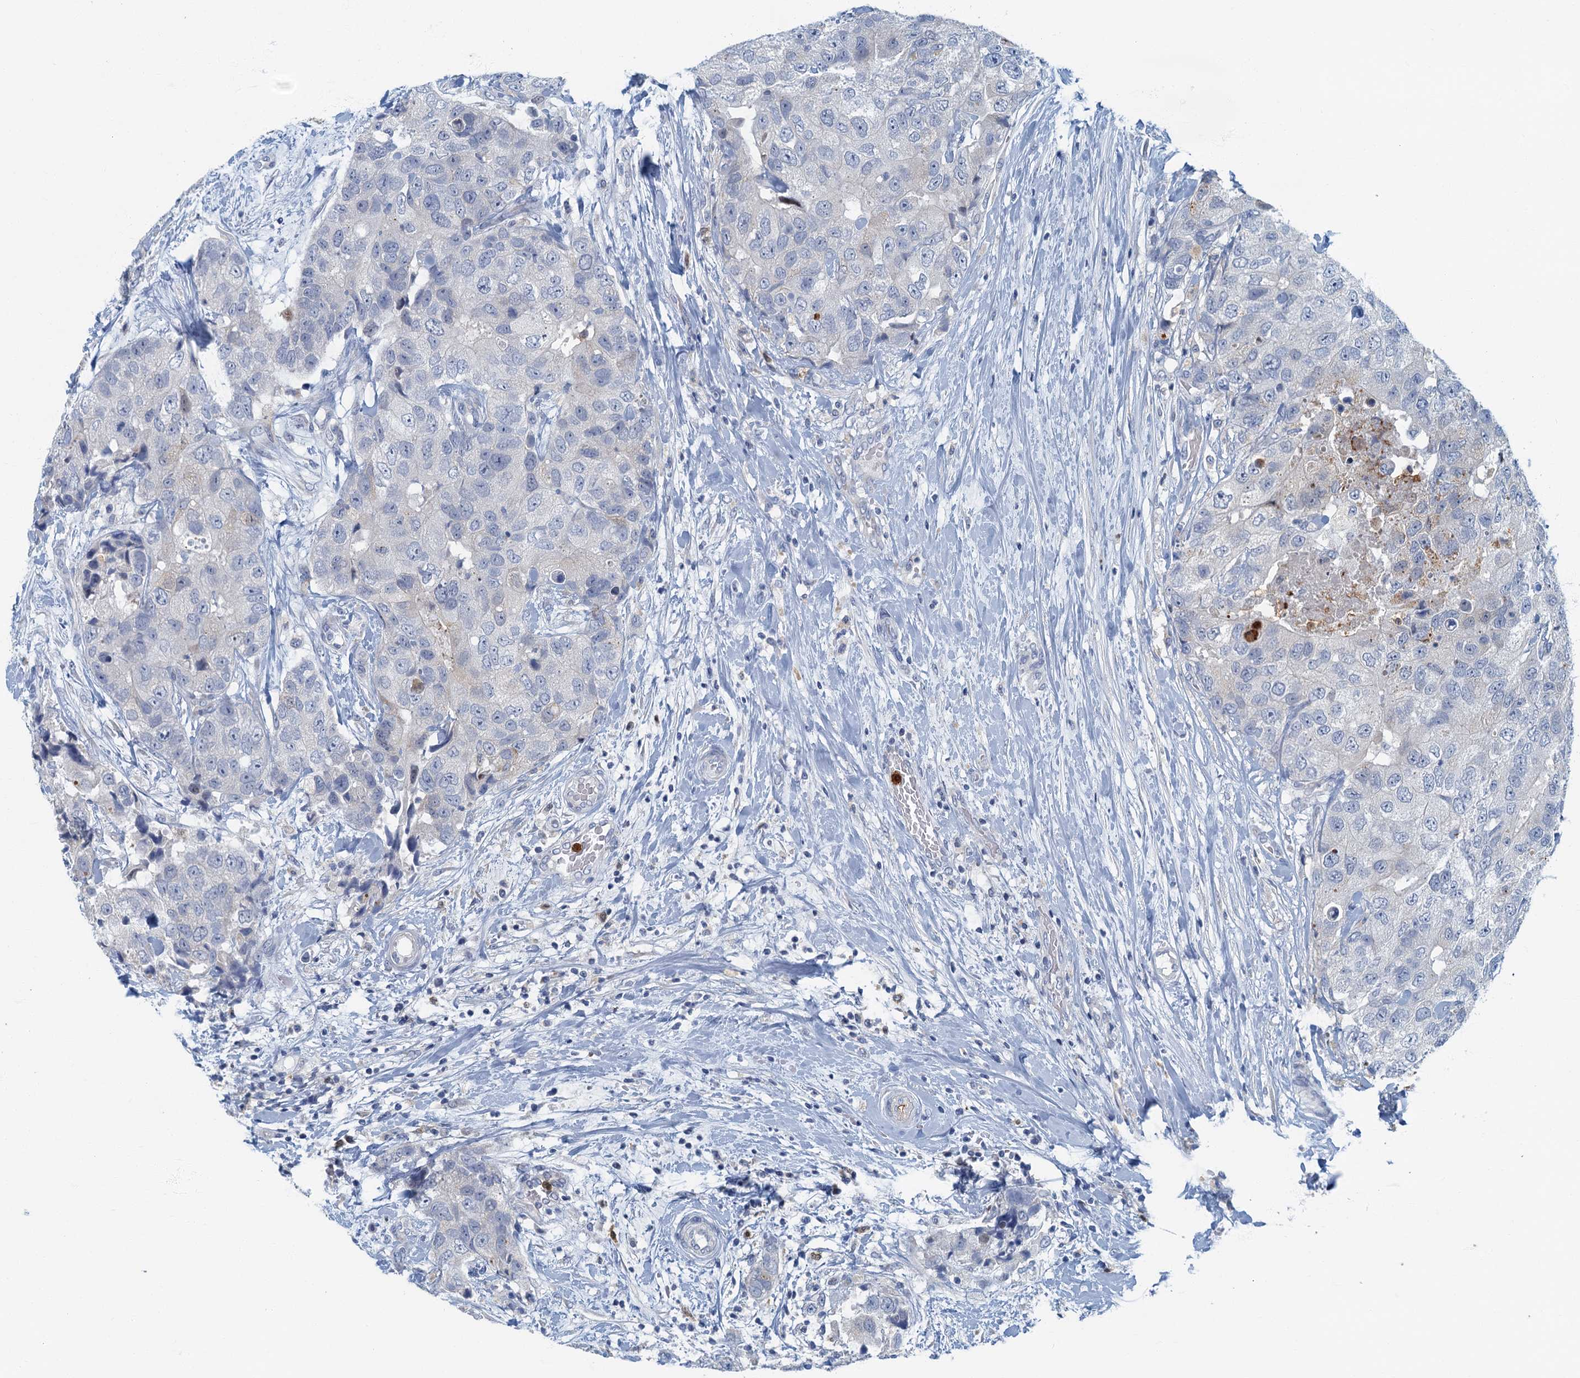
{"staining": {"intensity": "negative", "quantity": "none", "location": "none"}, "tissue": "breast cancer", "cell_type": "Tumor cells", "image_type": "cancer", "snomed": [{"axis": "morphology", "description": "Duct carcinoma"}, {"axis": "topography", "description": "Breast"}], "caption": "This is an immunohistochemistry micrograph of breast cancer (infiltrating ductal carcinoma). There is no staining in tumor cells.", "gene": "ANKDD1A", "patient": {"sex": "female", "age": 62}}